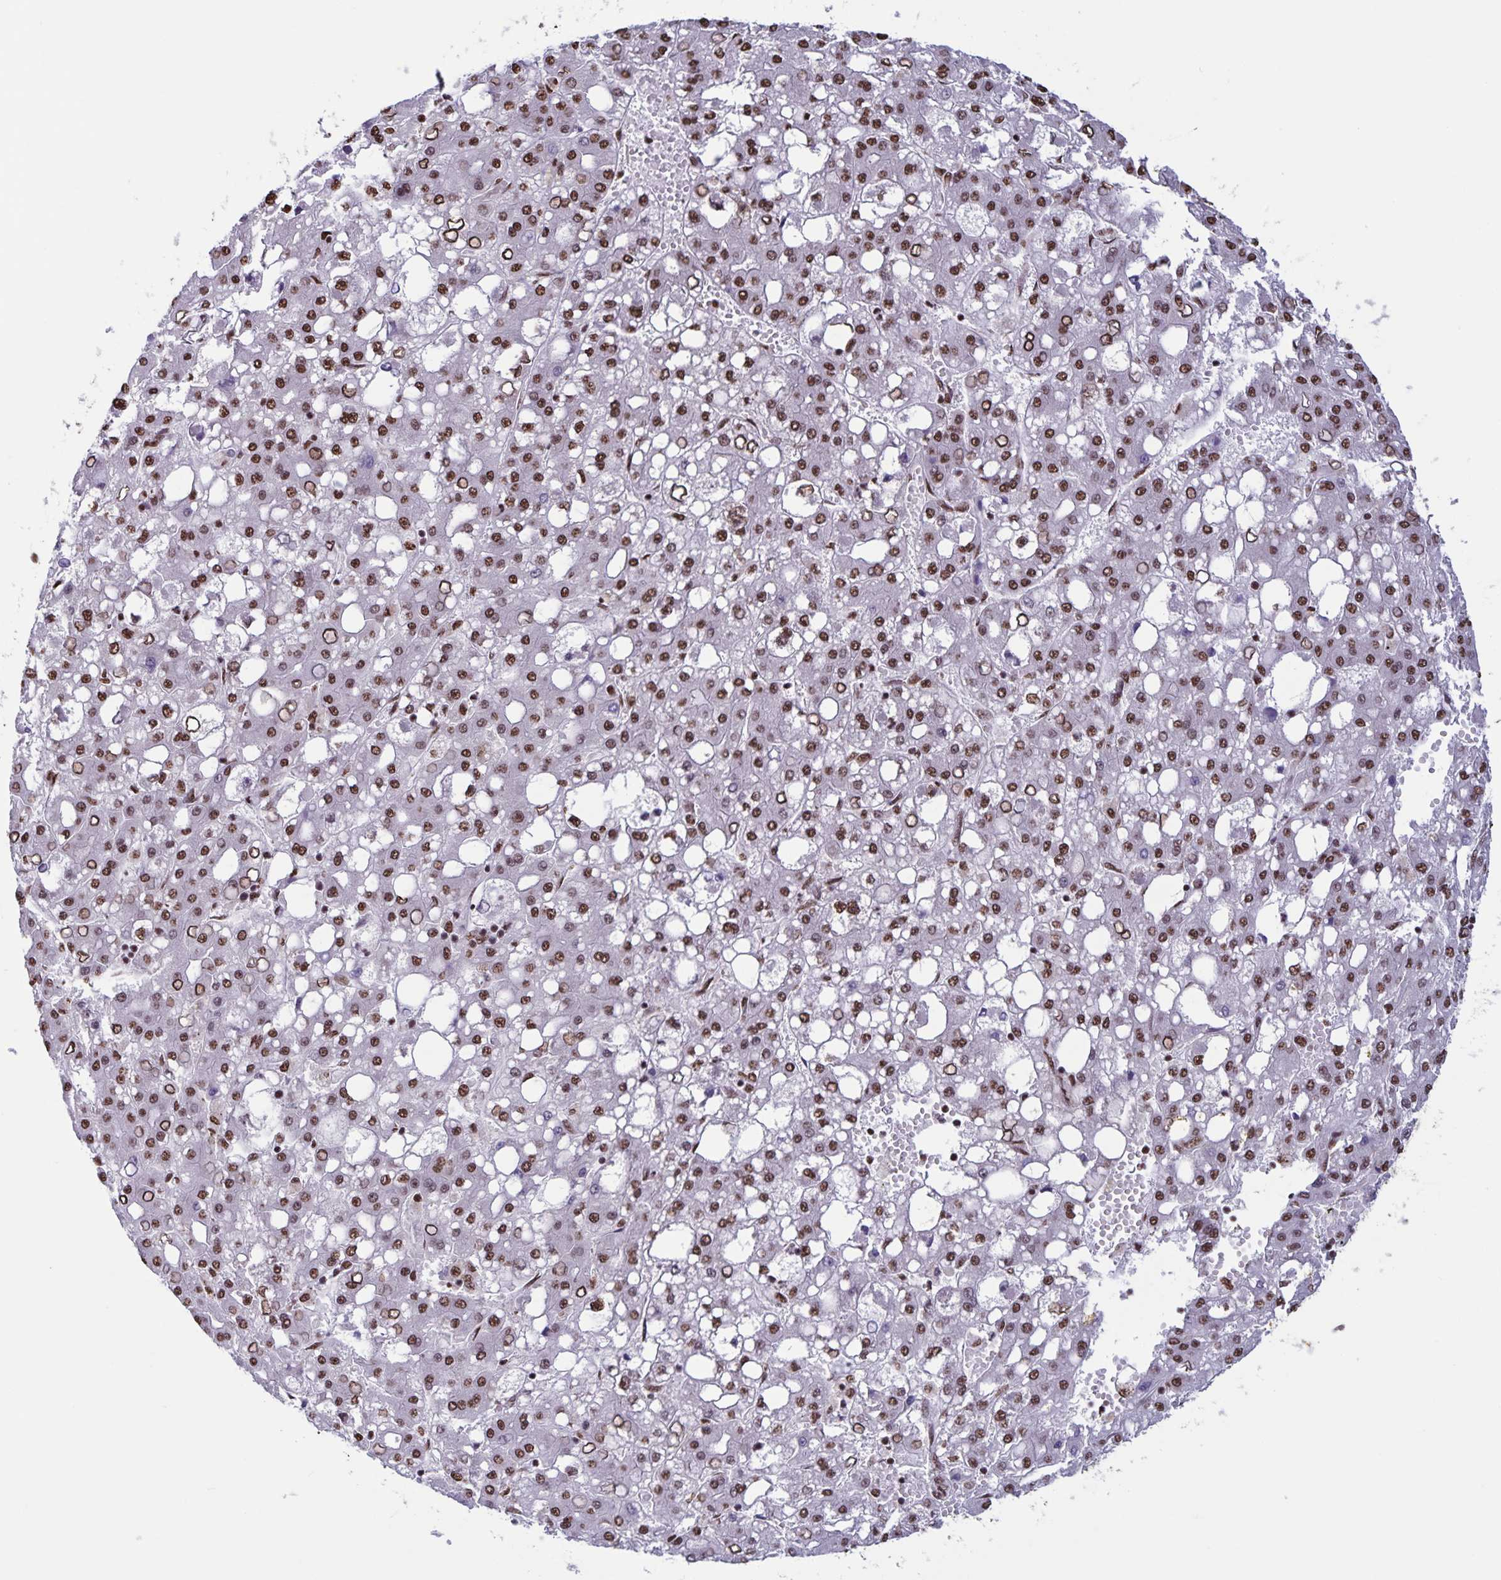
{"staining": {"intensity": "moderate", "quantity": ">75%", "location": "nuclear"}, "tissue": "liver cancer", "cell_type": "Tumor cells", "image_type": "cancer", "snomed": [{"axis": "morphology", "description": "Carcinoma, Hepatocellular, NOS"}, {"axis": "topography", "description": "Liver"}], "caption": "Immunohistochemistry of human liver cancer reveals medium levels of moderate nuclear positivity in approximately >75% of tumor cells. (Stains: DAB (3,3'-diaminobenzidine) in brown, nuclei in blue, Microscopy: brightfield microscopy at high magnification).", "gene": "DUT", "patient": {"sex": "male", "age": 65}}